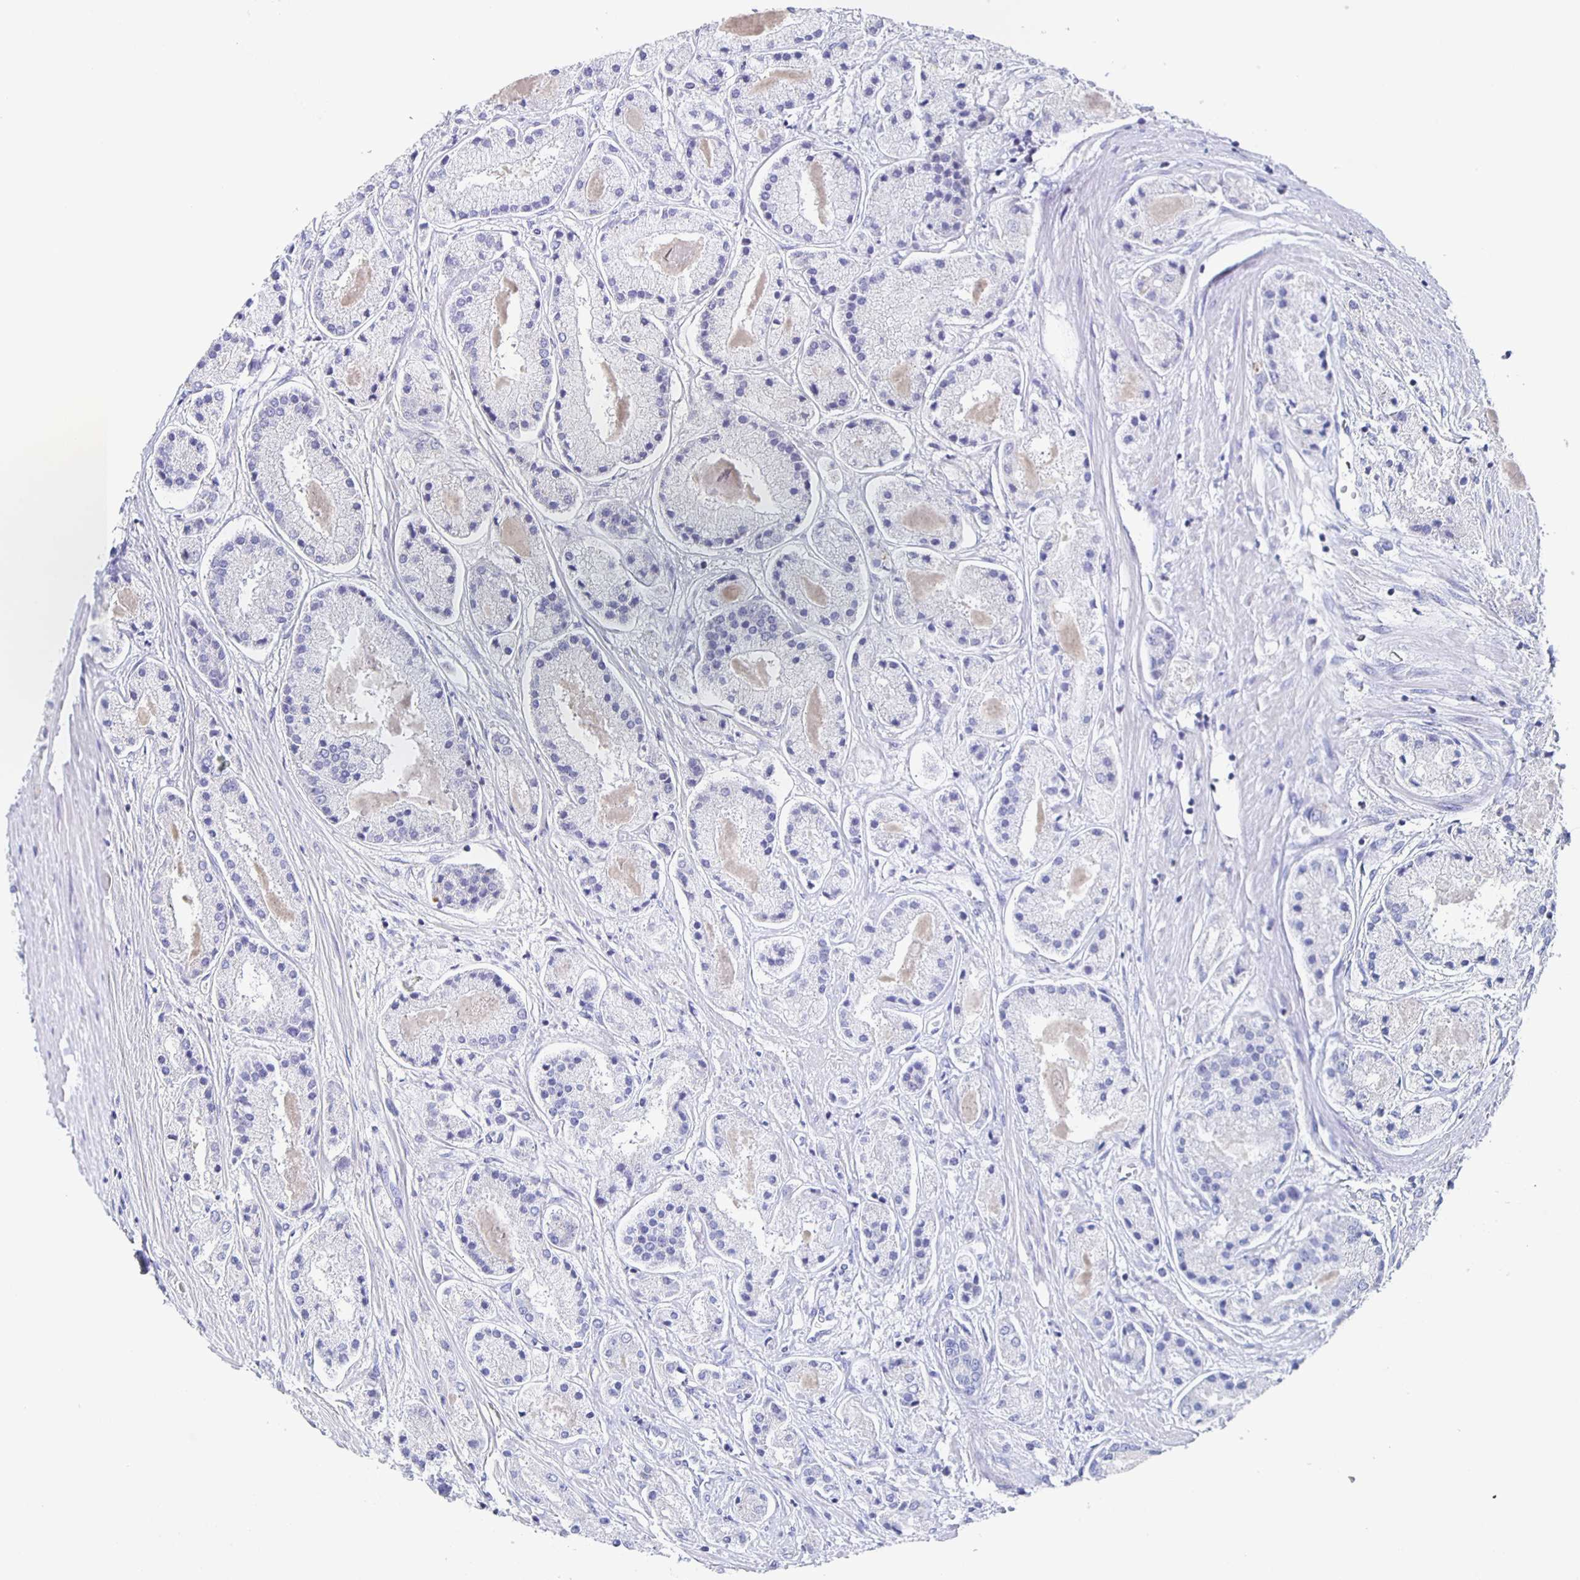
{"staining": {"intensity": "negative", "quantity": "none", "location": "none"}, "tissue": "prostate cancer", "cell_type": "Tumor cells", "image_type": "cancer", "snomed": [{"axis": "morphology", "description": "Adenocarcinoma, High grade"}, {"axis": "topography", "description": "Prostate"}], "caption": "Image shows no protein expression in tumor cells of prostate cancer (high-grade adenocarcinoma) tissue.", "gene": "FGA", "patient": {"sex": "male", "age": 67}}